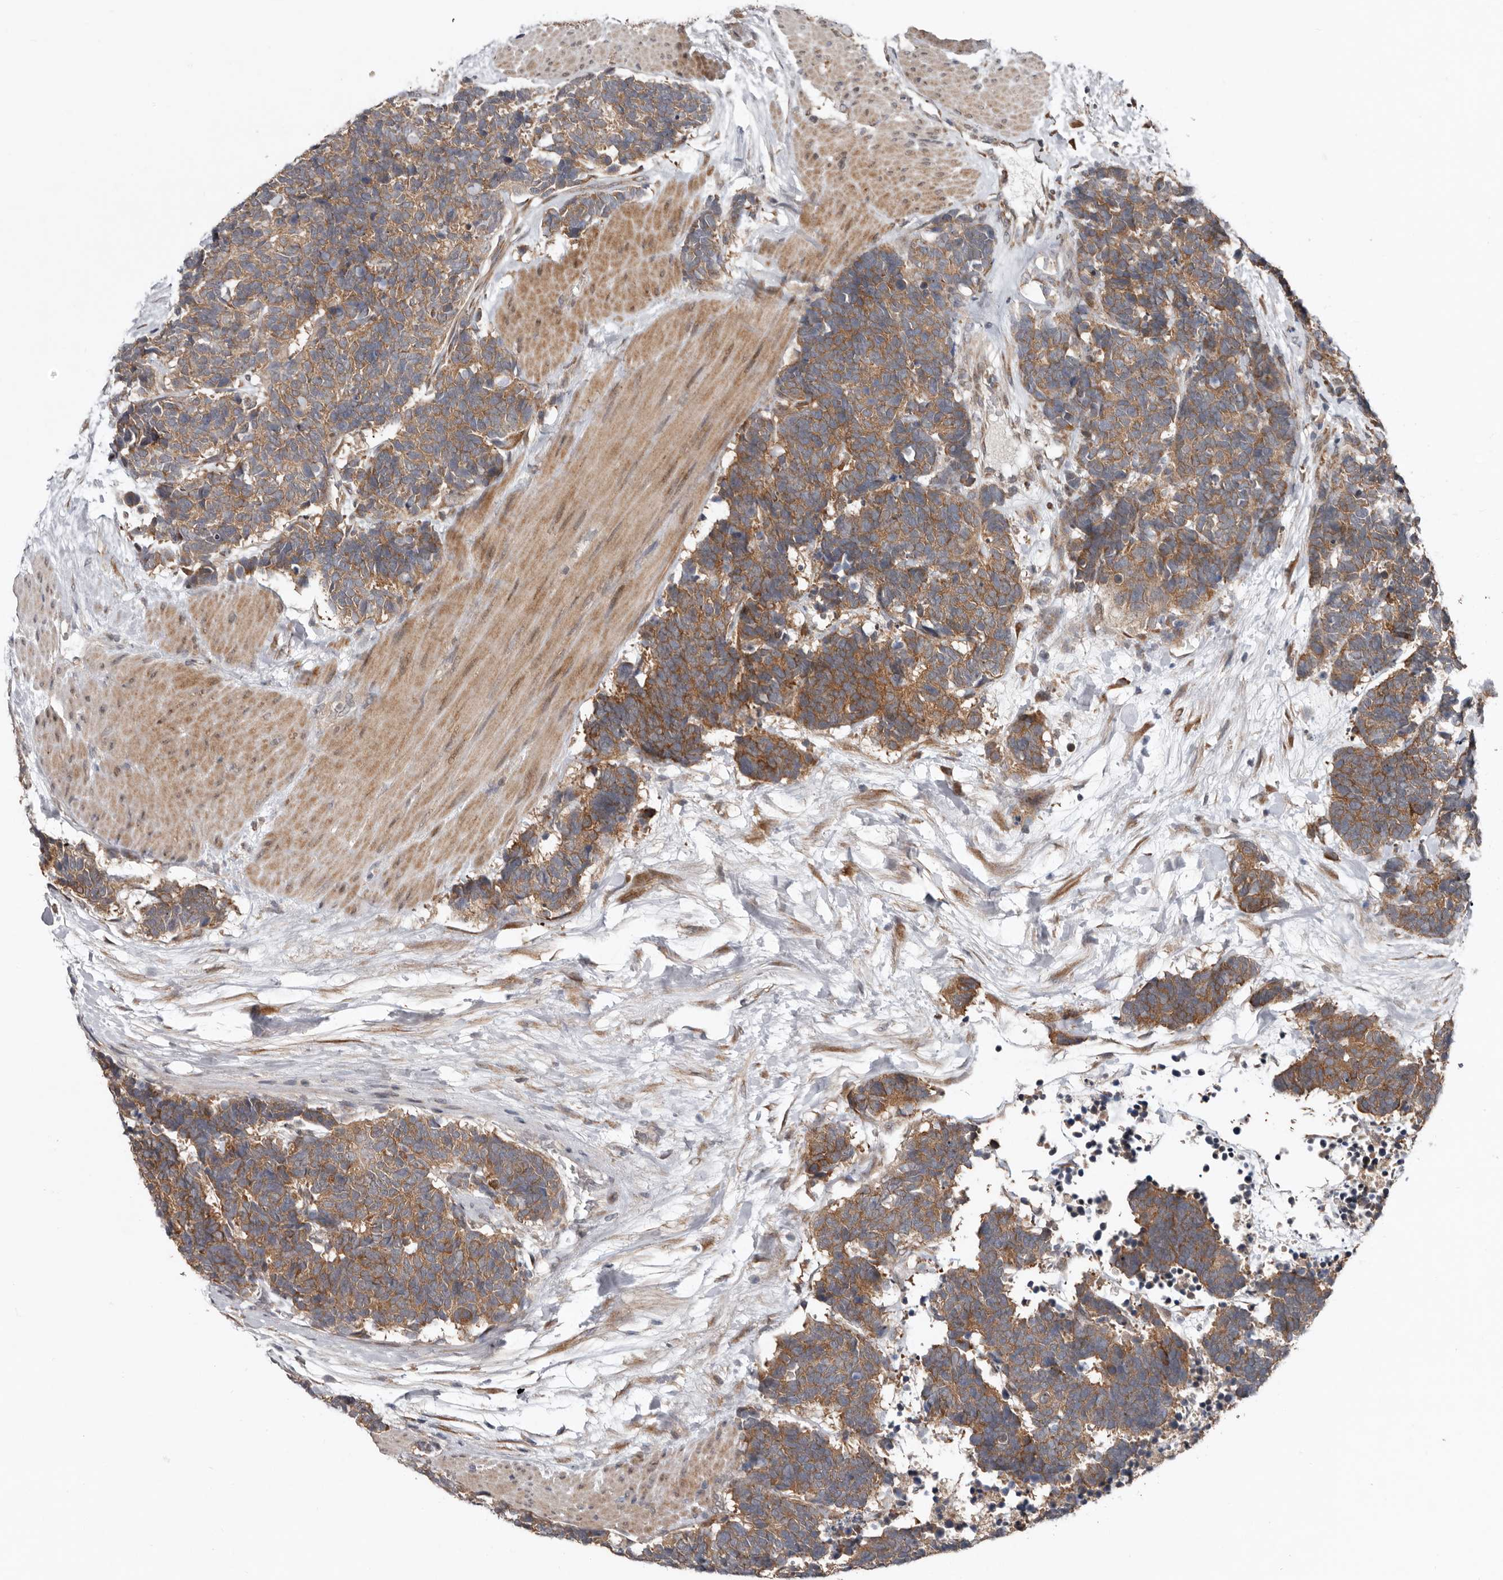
{"staining": {"intensity": "moderate", "quantity": ">75%", "location": "cytoplasmic/membranous"}, "tissue": "carcinoid", "cell_type": "Tumor cells", "image_type": "cancer", "snomed": [{"axis": "morphology", "description": "Carcinoma, NOS"}, {"axis": "morphology", "description": "Carcinoid, malignant, NOS"}, {"axis": "topography", "description": "Urinary bladder"}], "caption": "Human carcinoid stained for a protein (brown) shows moderate cytoplasmic/membranous positive positivity in about >75% of tumor cells.", "gene": "CHML", "patient": {"sex": "male", "age": 57}}